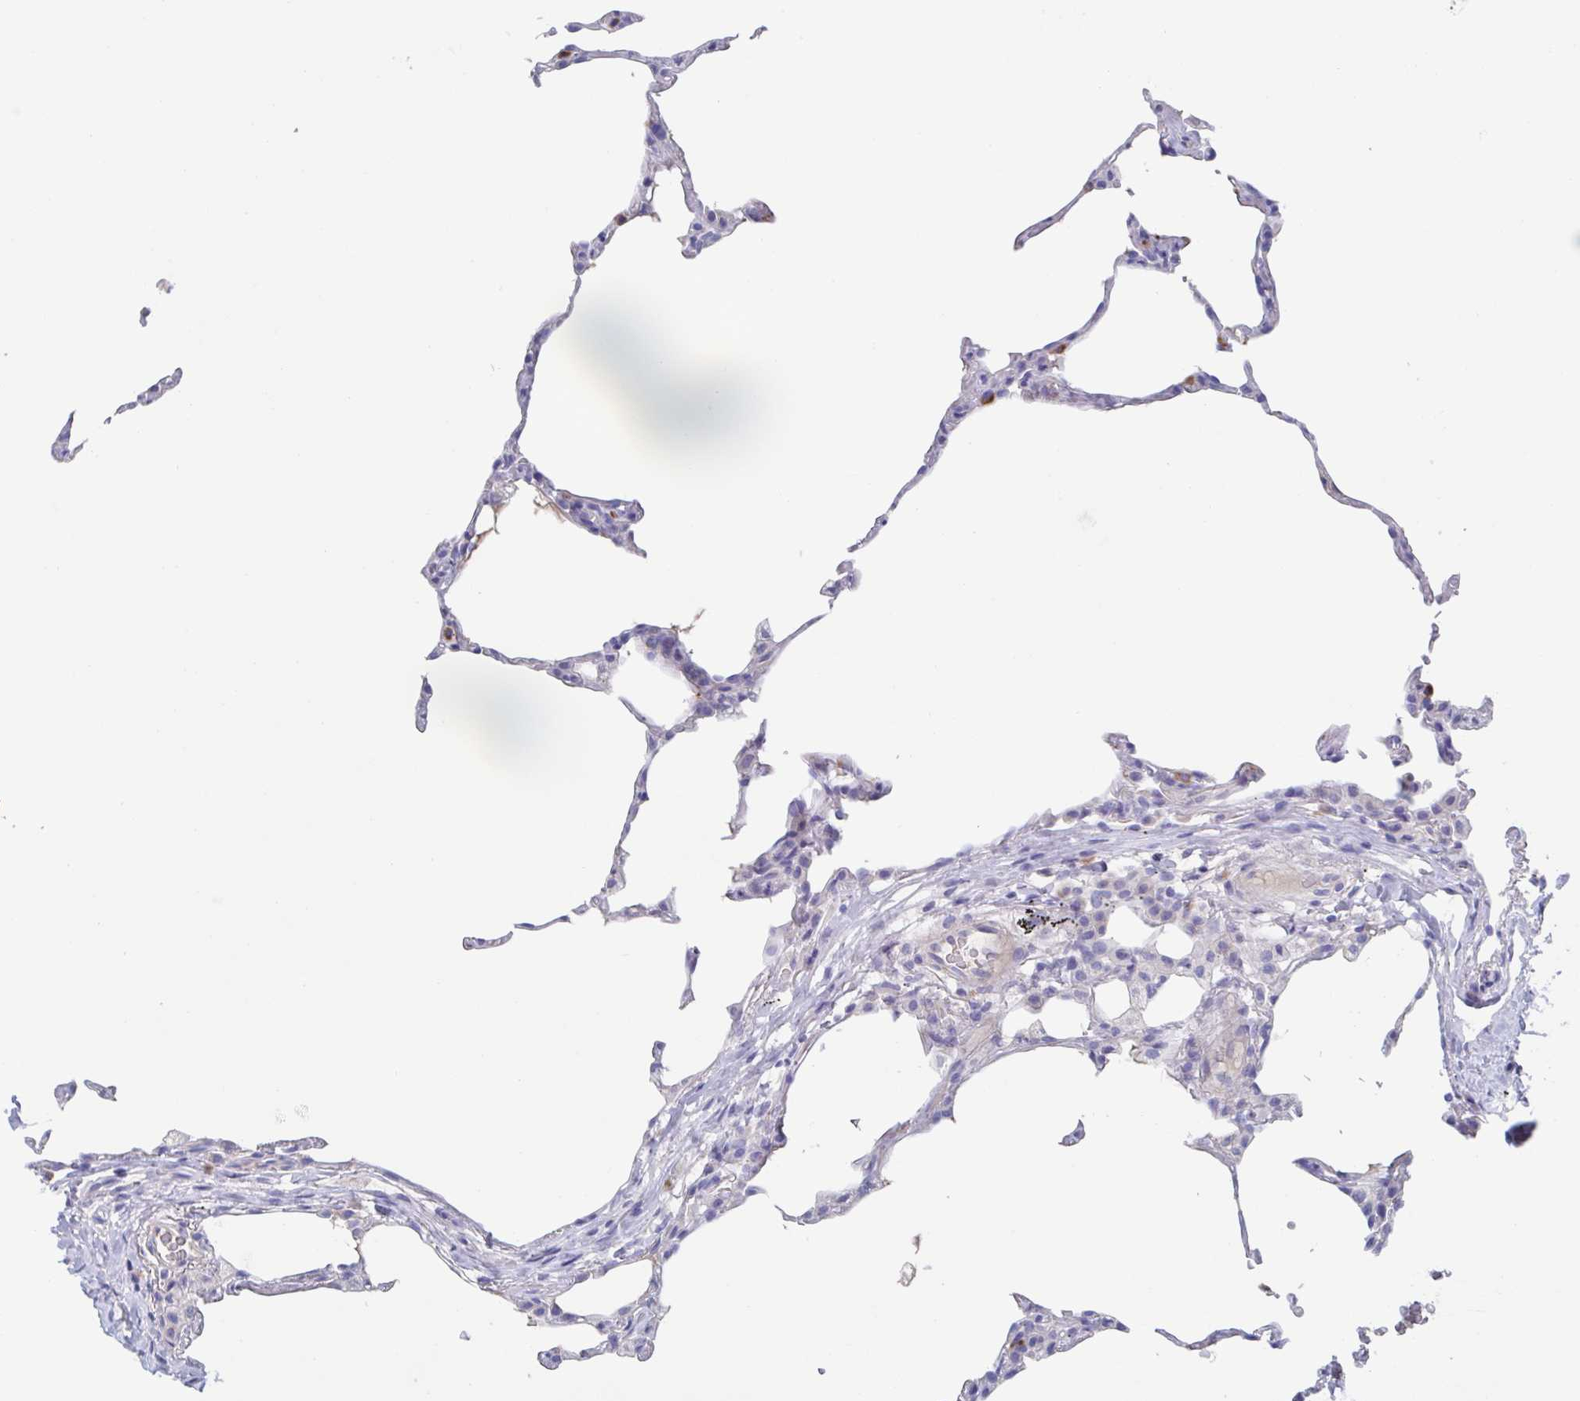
{"staining": {"intensity": "moderate", "quantity": "<25%", "location": "cytoplasmic/membranous"}, "tissue": "lung", "cell_type": "Alveolar cells", "image_type": "normal", "snomed": [{"axis": "morphology", "description": "Normal tissue, NOS"}, {"axis": "topography", "description": "Lung"}], "caption": "A brown stain shows moderate cytoplasmic/membranous staining of a protein in alveolar cells of benign lung.", "gene": "CDH2", "patient": {"sex": "female", "age": 57}}